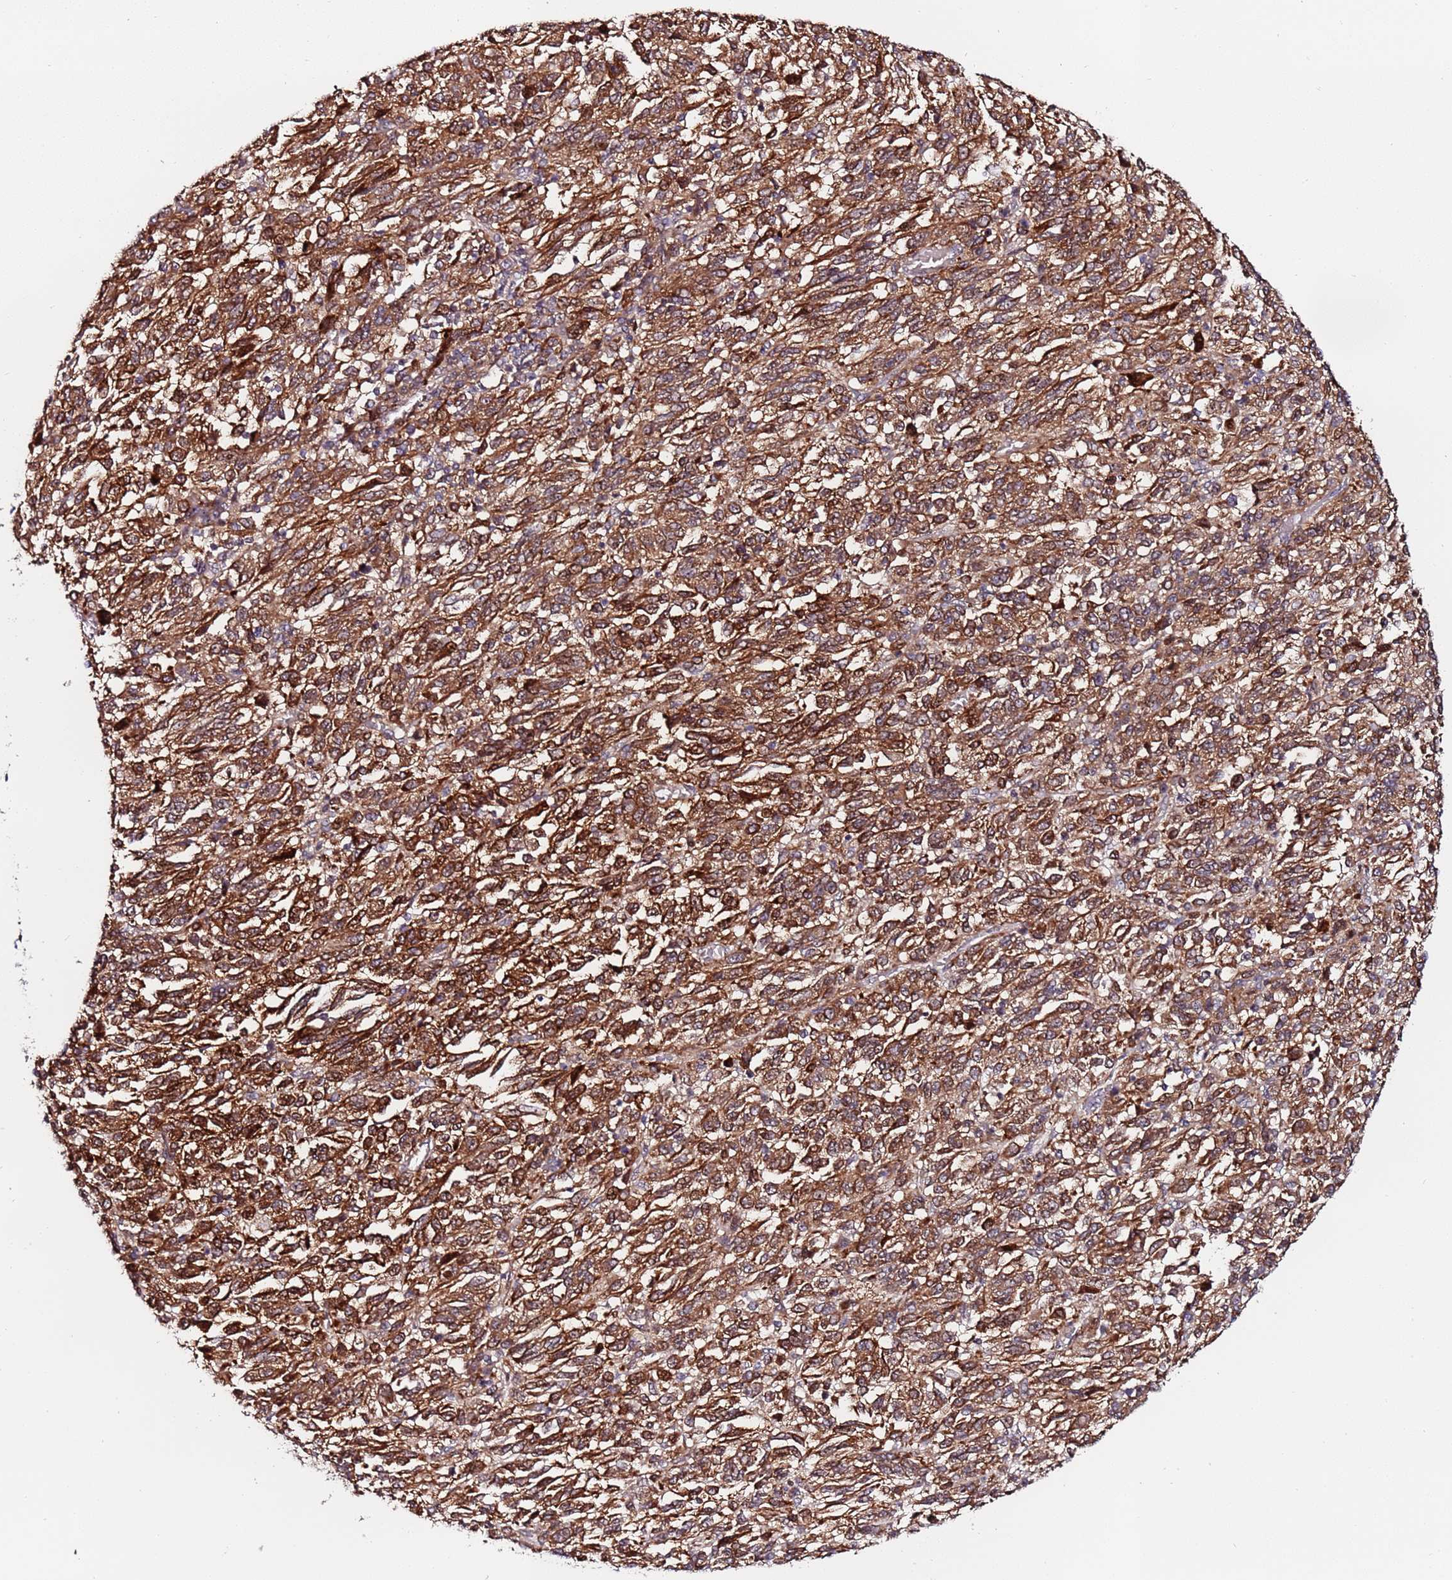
{"staining": {"intensity": "strong", "quantity": ">75%", "location": "cytoplasmic/membranous,nuclear"}, "tissue": "melanoma", "cell_type": "Tumor cells", "image_type": "cancer", "snomed": [{"axis": "morphology", "description": "Malignant melanoma, Metastatic site"}, {"axis": "topography", "description": "Lung"}], "caption": "An IHC image of neoplastic tissue is shown. Protein staining in brown highlights strong cytoplasmic/membranous and nuclear positivity in melanoma within tumor cells.", "gene": "KRI1", "patient": {"sex": "male", "age": 64}}